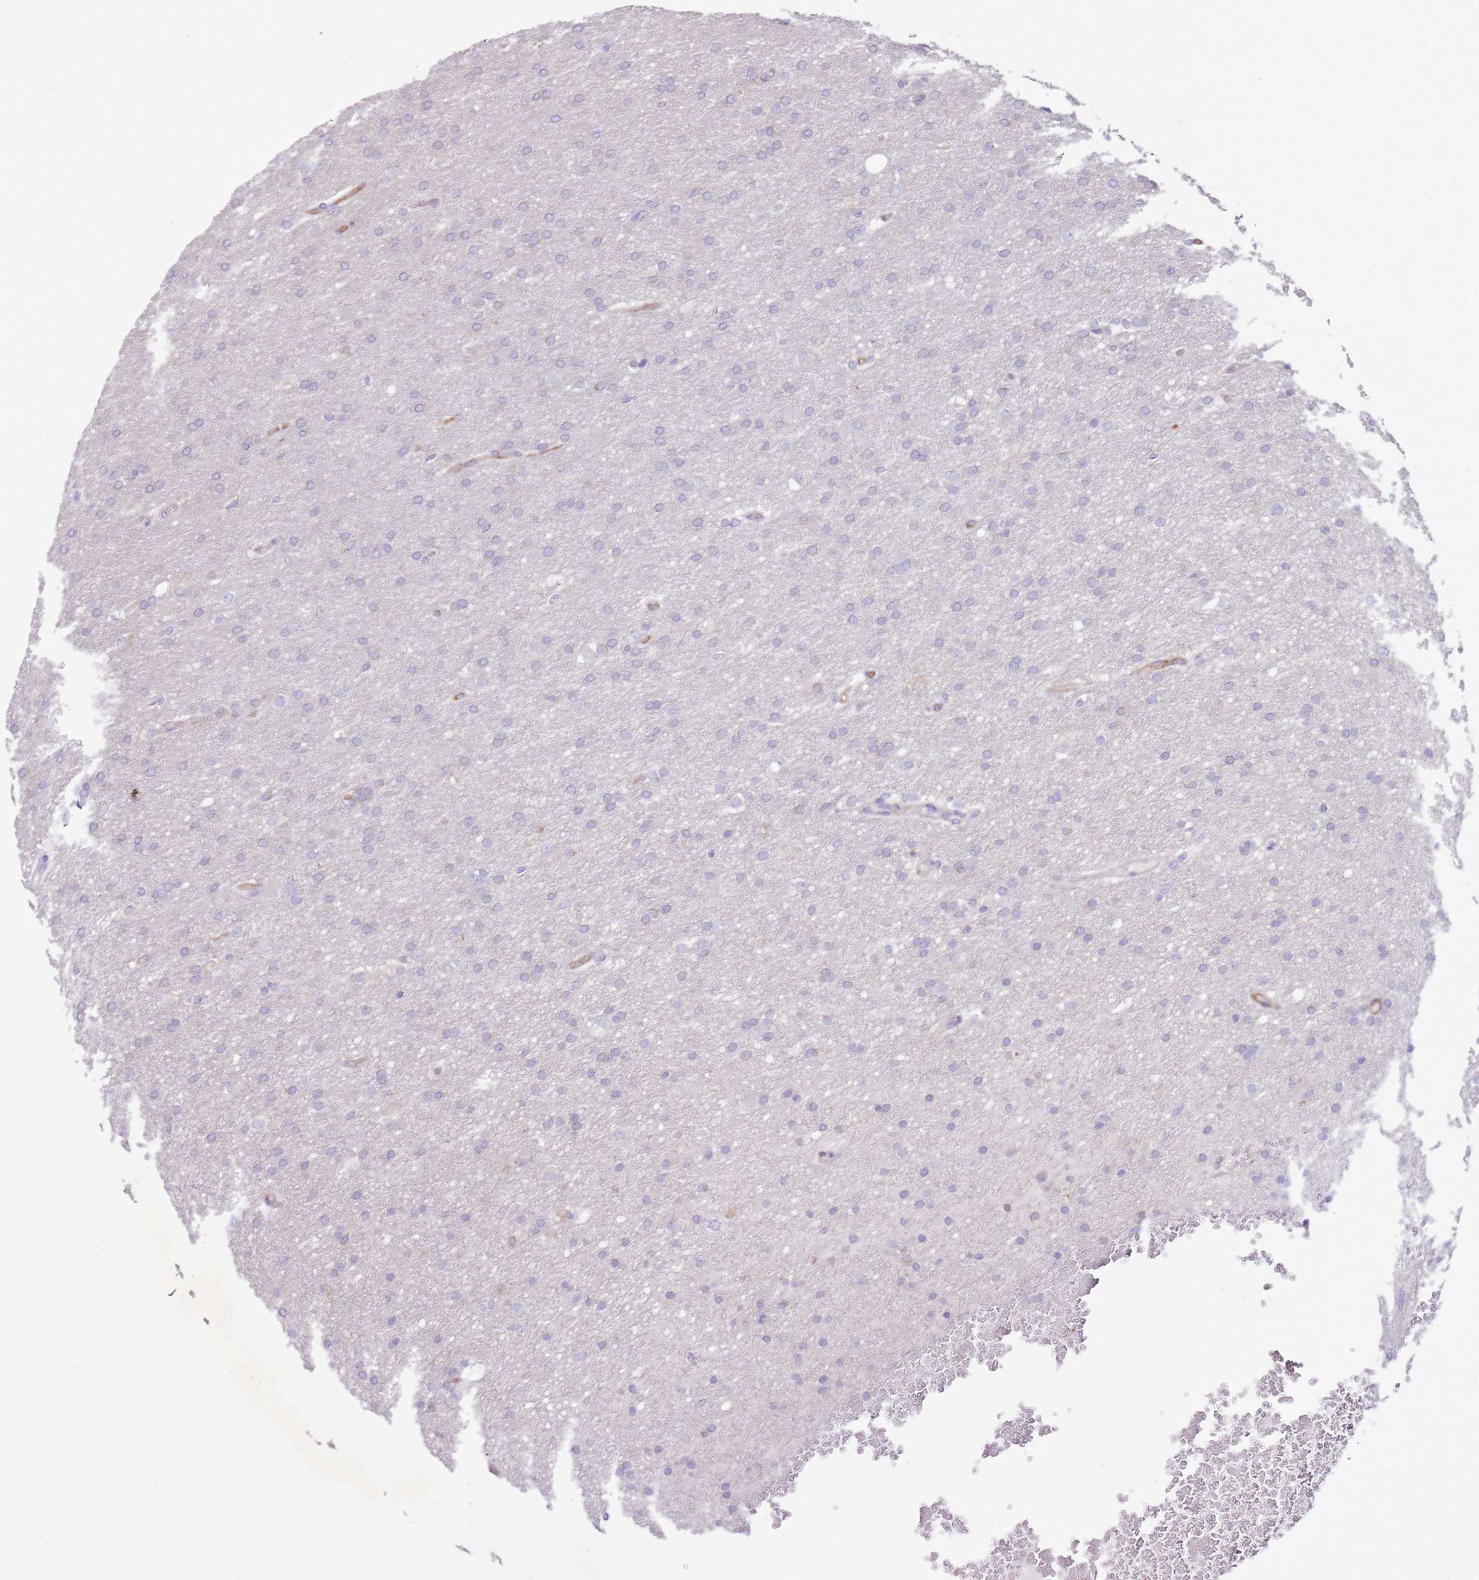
{"staining": {"intensity": "negative", "quantity": "none", "location": "none"}, "tissue": "glioma", "cell_type": "Tumor cells", "image_type": "cancer", "snomed": [{"axis": "morphology", "description": "Glioma, malignant, High grade"}, {"axis": "topography", "description": "Cerebral cortex"}], "caption": "Immunohistochemistry histopathology image of human high-grade glioma (malignant) stained for a protein (brown), which displays no staining in tumor cells. (Immunohistochemistry (ihc), brightfield microscopy, high magnification).", "gene": "OAZ2", "patient": {"sex": "female", "age": 36}}